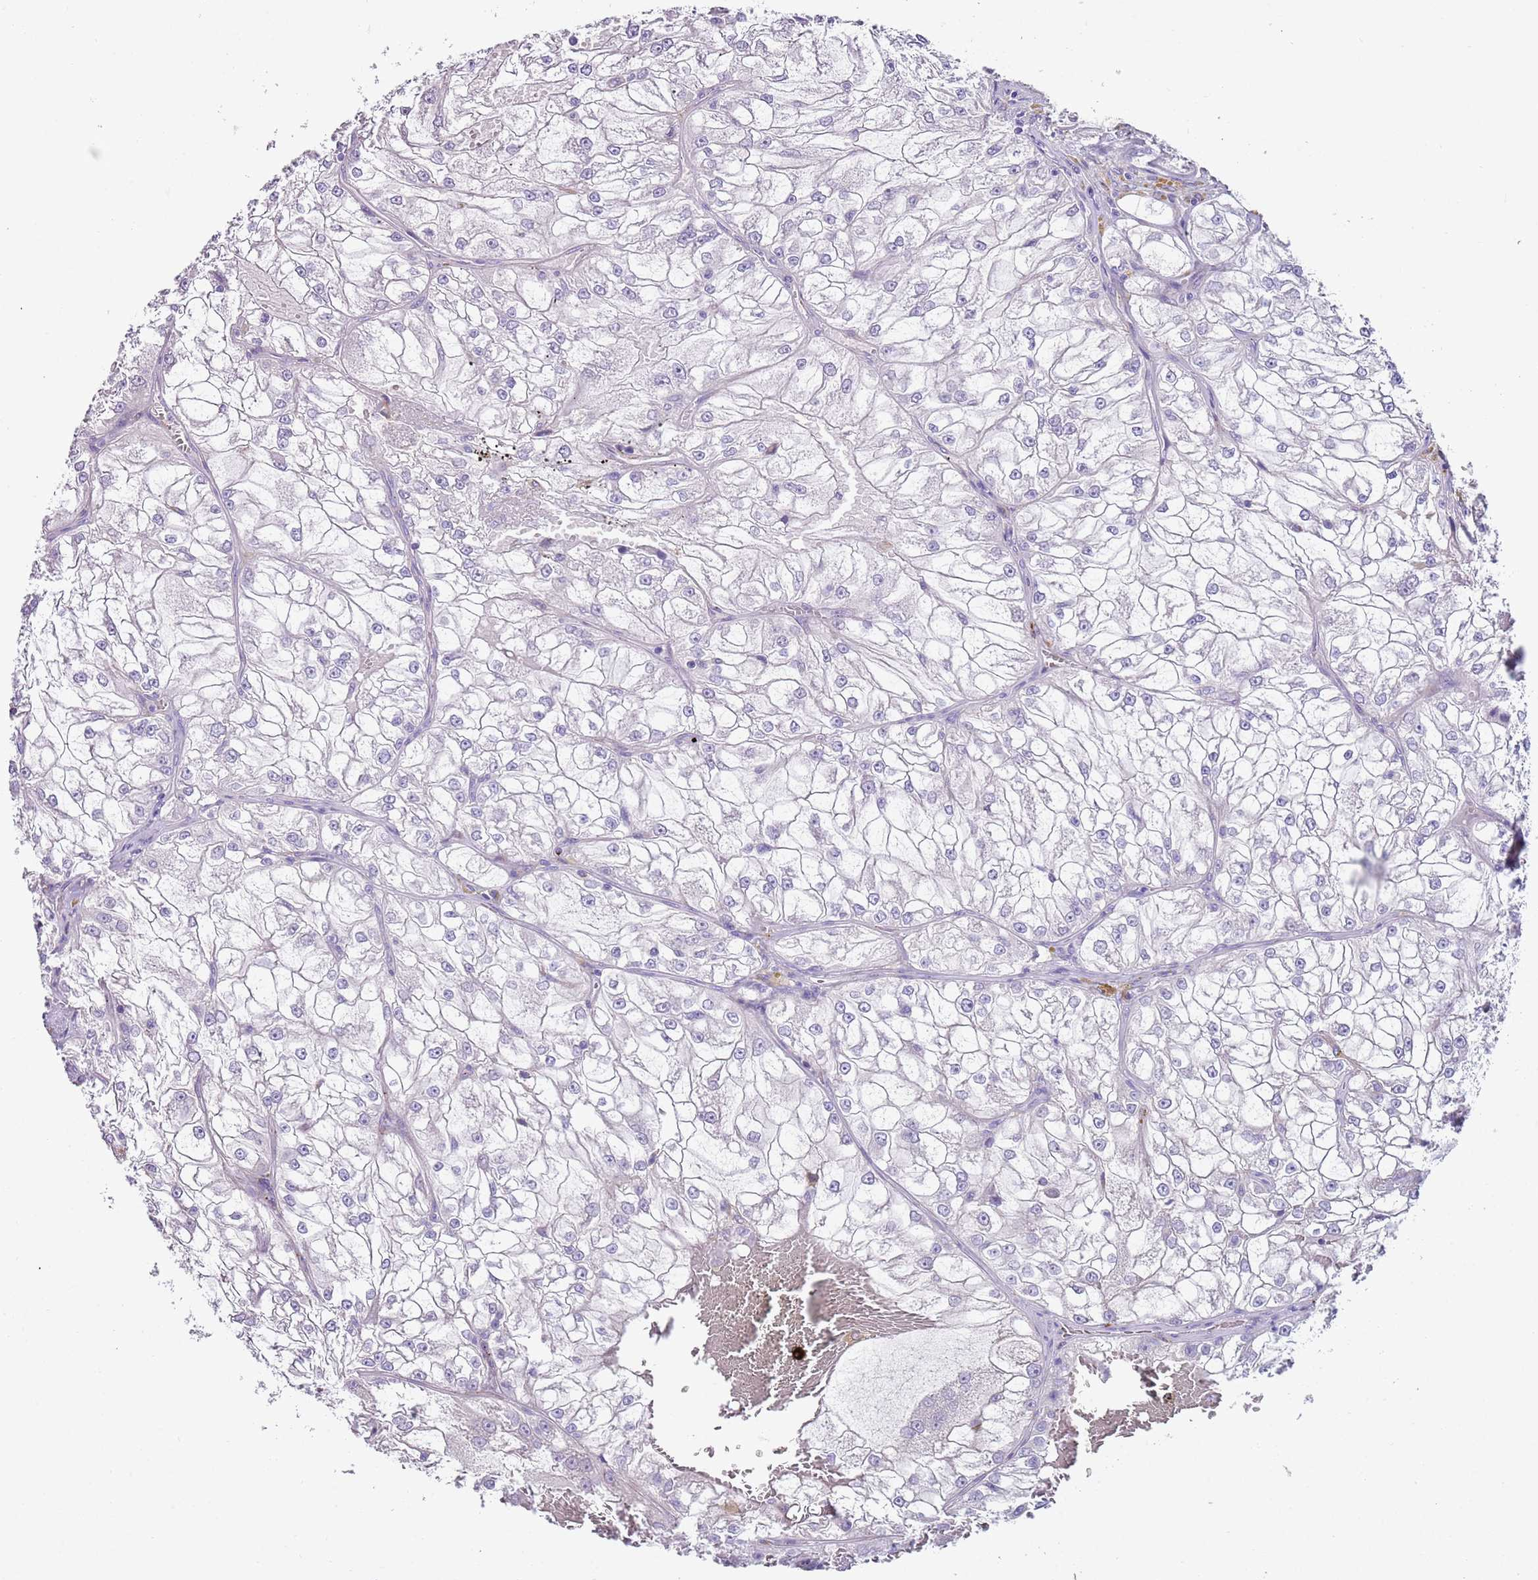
{"staining": {"intensity": "negative", "quantity": "none", "location": "none"}, "tissue": "renal cancer", "cell_type": "Tumor cells", "image_type": "cancer", "snomed": [{"axis": "morphology", "description": "Adenocarcinoma, NOS"}, {"axis": "topography", "description": "Kidney"}], "caption": "A high-resolution histopathology image shows immunohistochemistry (IHC) staining of renal adenocarcinoma, which demonstrates no significant staining in tumor cells.", "gene": "LRRN3", "patient": {"sex": "female", "age": 72}}